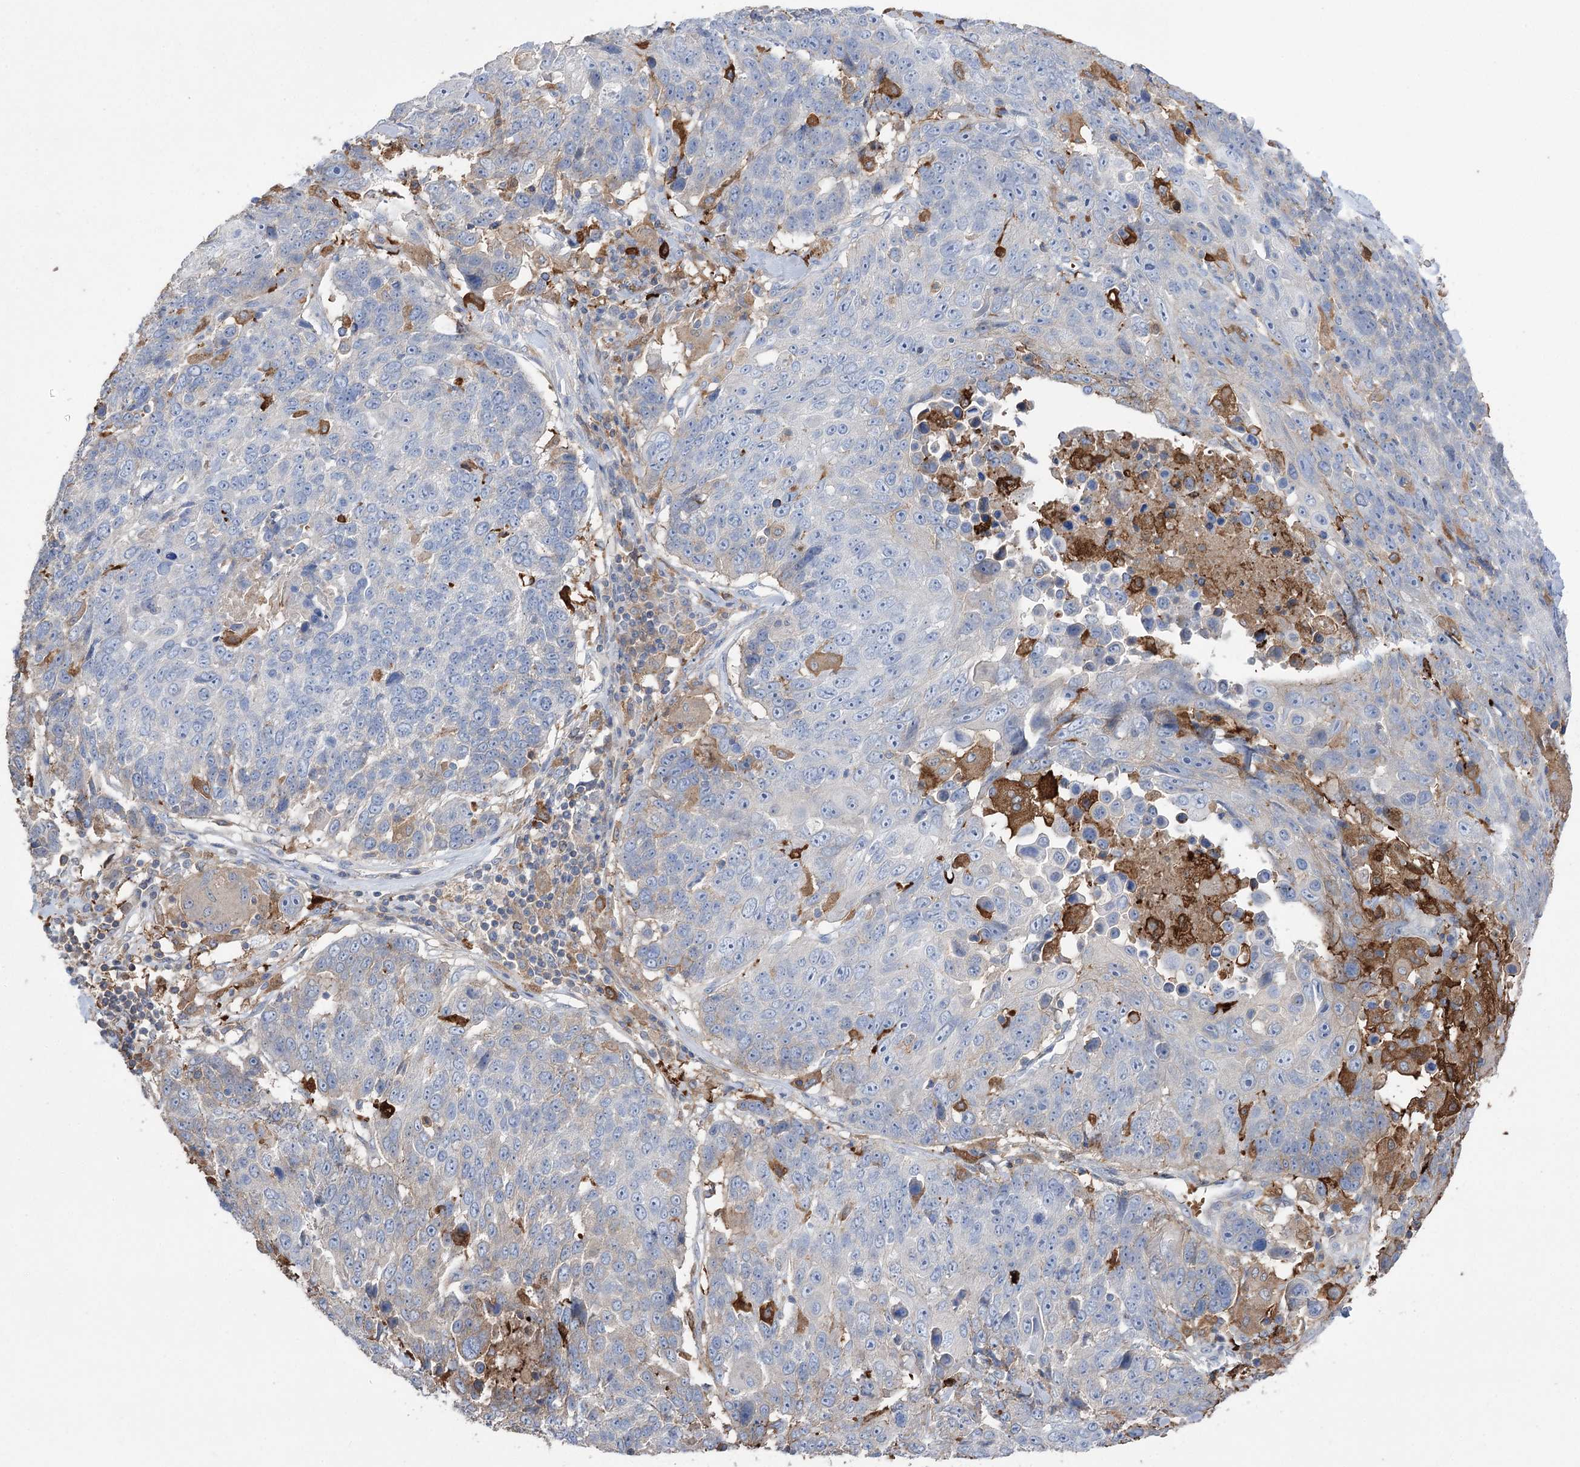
{"staining": {"intensity": "negative", "quantity": "none", "location": "none"}, "tissue": "lung cancer", "cell_type": "Tumor cells", "image_type": "cancer", "snomed": [{"axis": "morphology", "description": "Squamous cell carcinoma, NOS"}, {"axis": "topography", "description": "Lung"}], "caption": "Immunohistochemistry (IHC) image of squamous cell carcinoma (lung) stained for a protein (brown), which displays no positivity in tumor cells.", "gene": "ZNF622", "patient": {"sex": "male", "age": 66}}